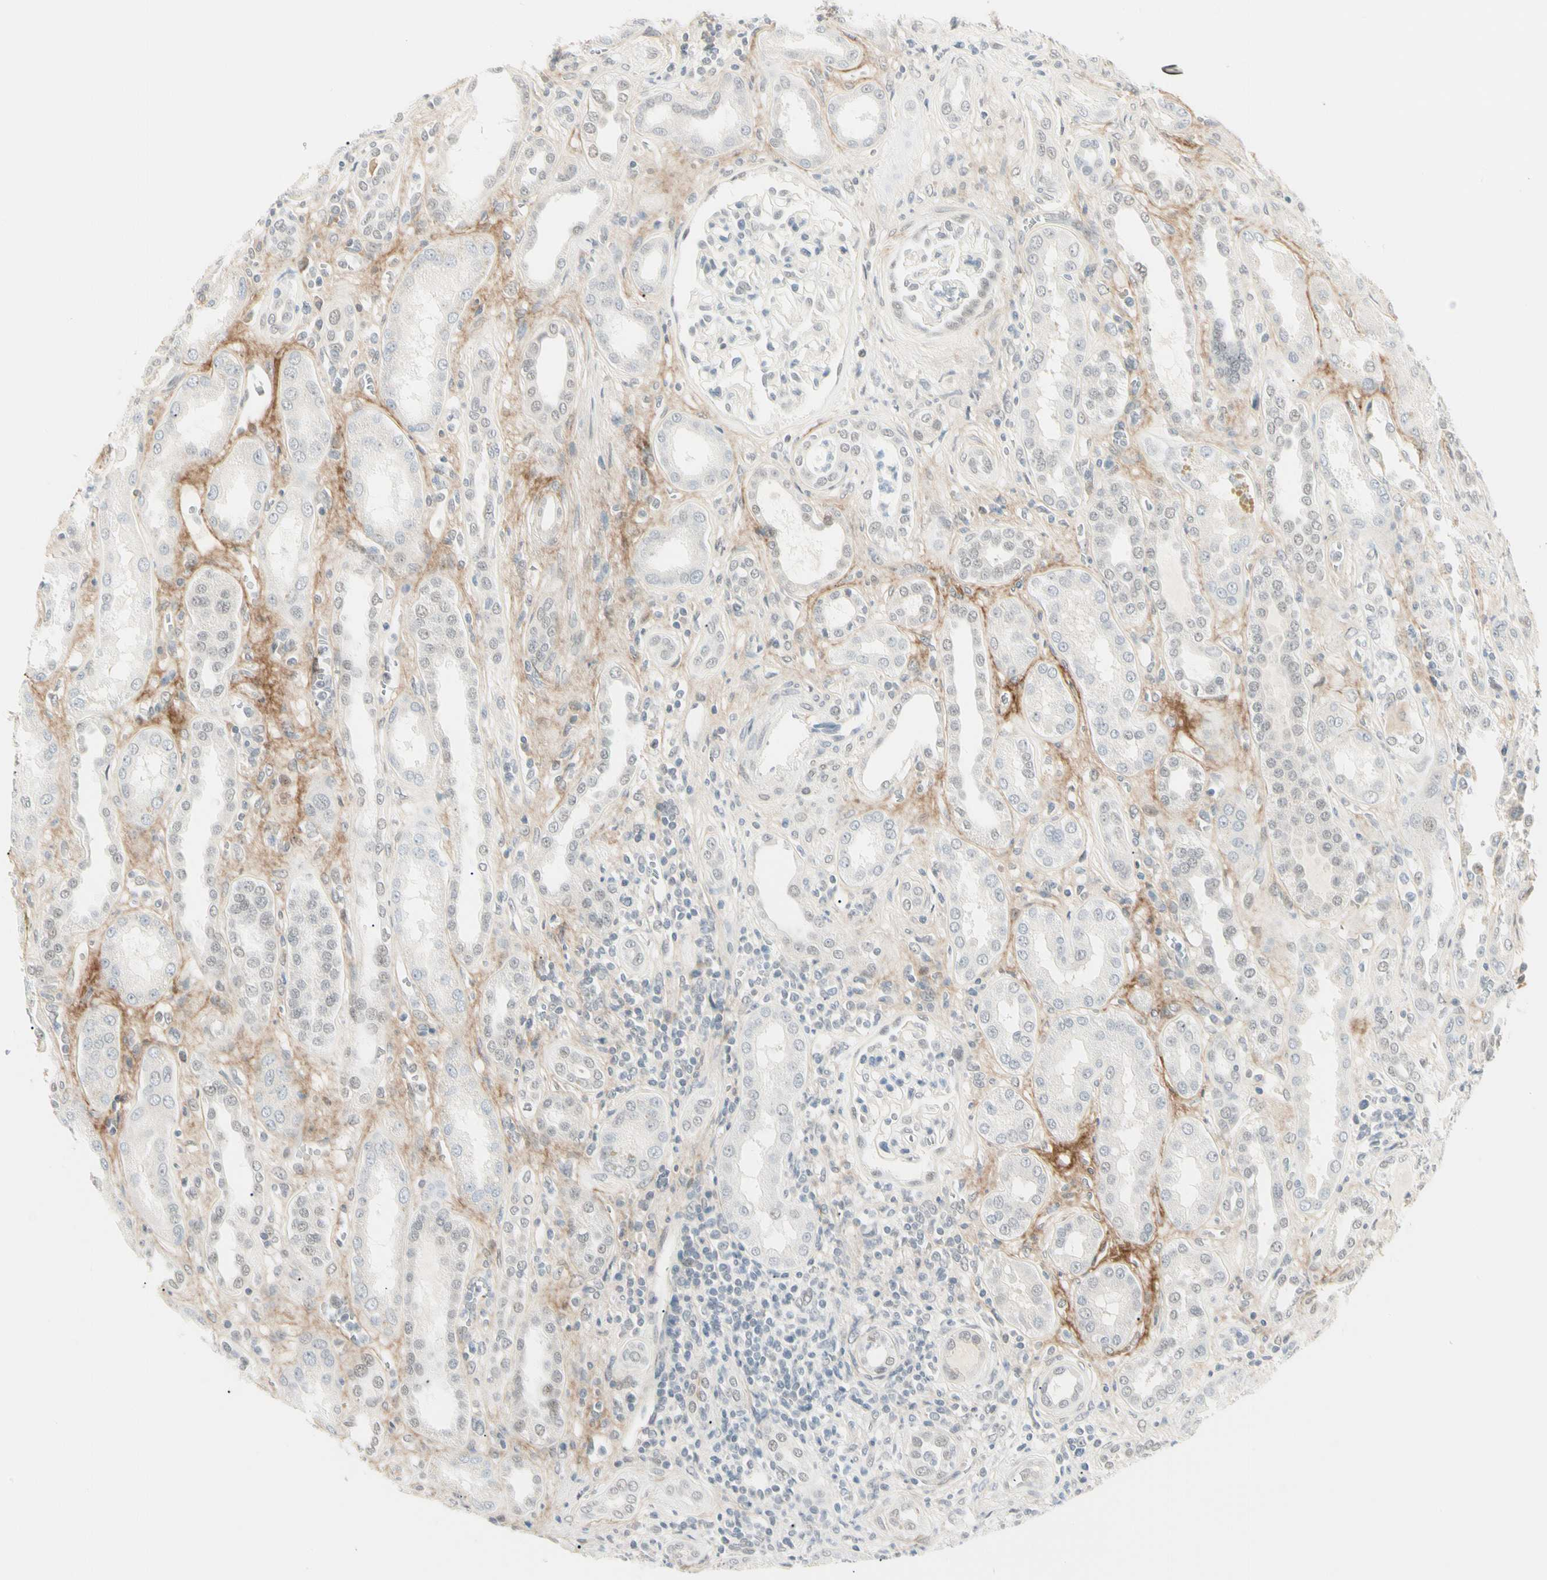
{"staining": {"intensity": "negative", "quantity": "none", "location": "none"}, "tissue": "kidney", "cell_type": "Cells in glomeruli", "image_type": "normal", "snomed": [{"axis": "morphology", "description": "Normal tissue, NOS"}, {"axis": "topography", "description": "Kidney"}], "caption": "This is an IHC histopathology image of unremarkable human kidney. There is no expression in cells in glomeruli.", "gene": "ASPN", "patient": {"sex": "male", "age": 59}}